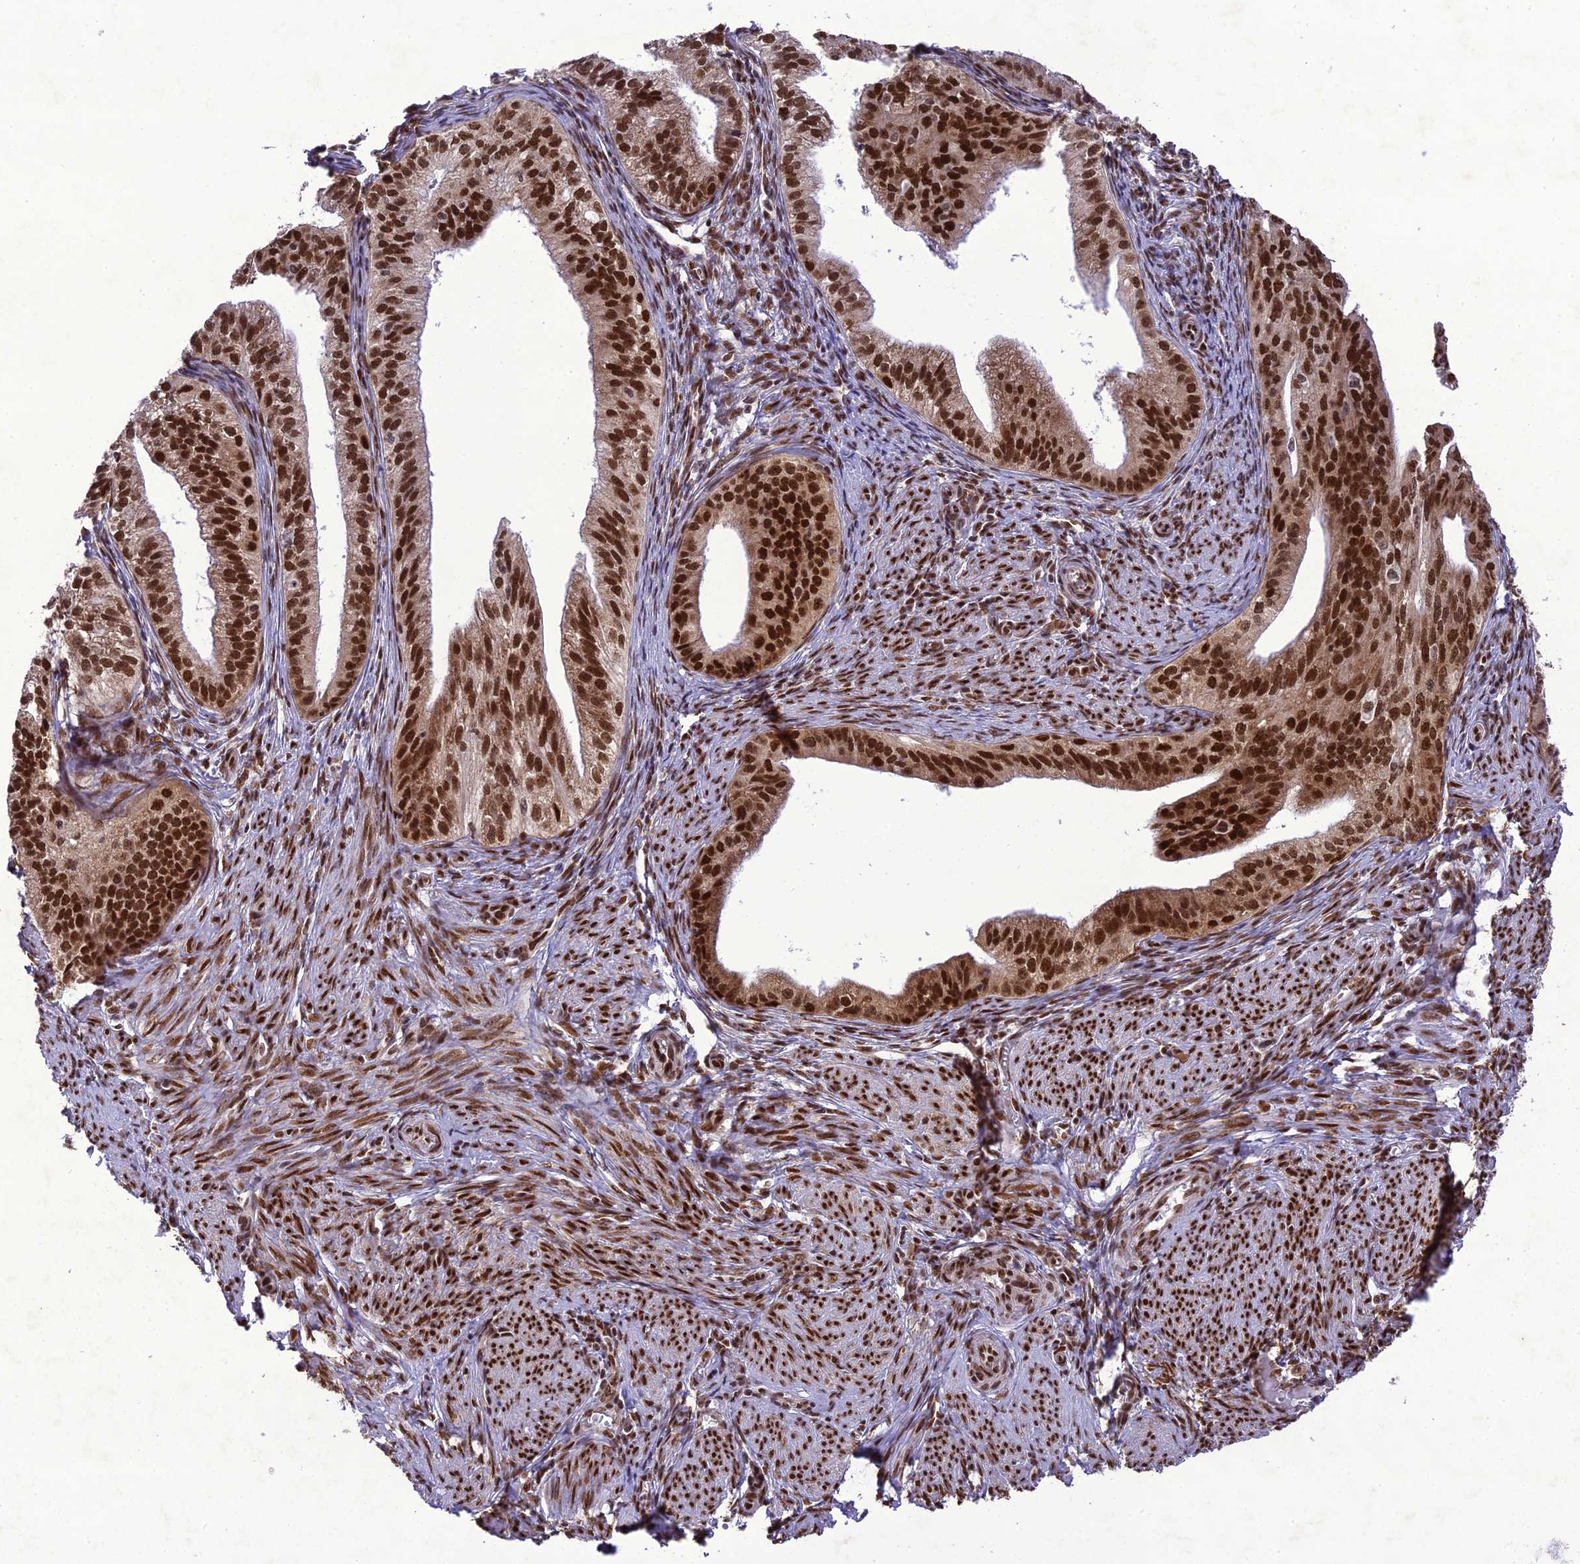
{"staining": {"intensity": "strong", "quantity": ">75%", "location": "nuclear"}, "tissue": "endometrial cancer", "cell_type": "Tumor cells", "image_type": "cancer", "snomed": [{"axis": "morphology", "description": "Adenocarcinoma, NOS"}, {"axis": "topography", "description": "Endometrium"}], "caption": "Tumor cells reveal strong nuclear positivity in approximately >75% of cells in adenocarcinoma (endometrial).", "gene": "DDX1", "patient": {"sex": "female", "age": 50}}